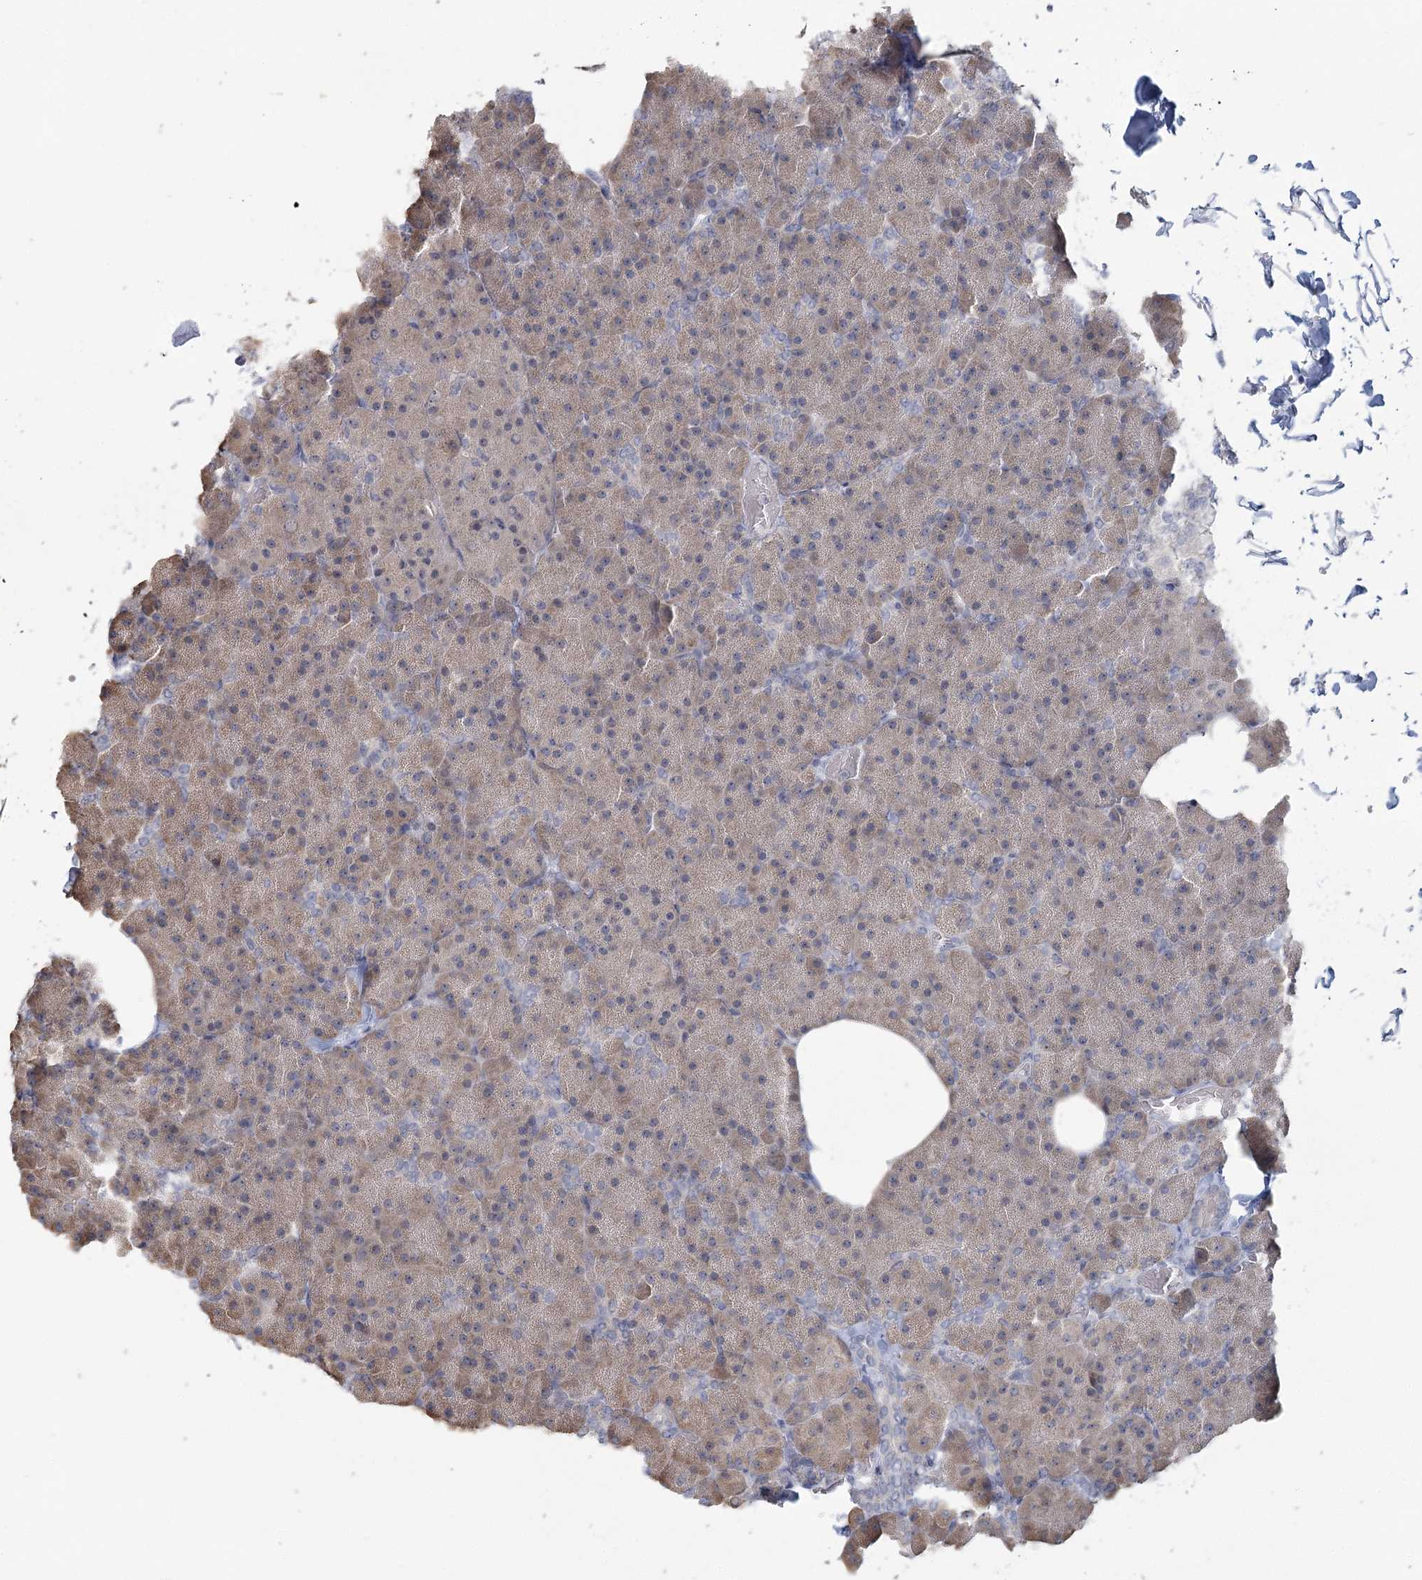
{"staining": {"intensity": "weak", "quantity": ">75%", "location": "cytoplasmic/membranous"}, "tissue": "pancreas", "cell_type": "Exocrine glandular cells", "image_type": "normal", "snomed": [{"axis": "morphology", "description": "Normal tissue, NOS"}, {"axis": "topography", "description": "Pancreas"}], "caption": "Immunohistochemical staining of normal pancreas displays >75% levels of weak cytoplasmic/membranous protein staining in about >75% of exocrine glandular cells.", "gene": "SLC9A3", "patient": {"sex": "female", "age": 35}}